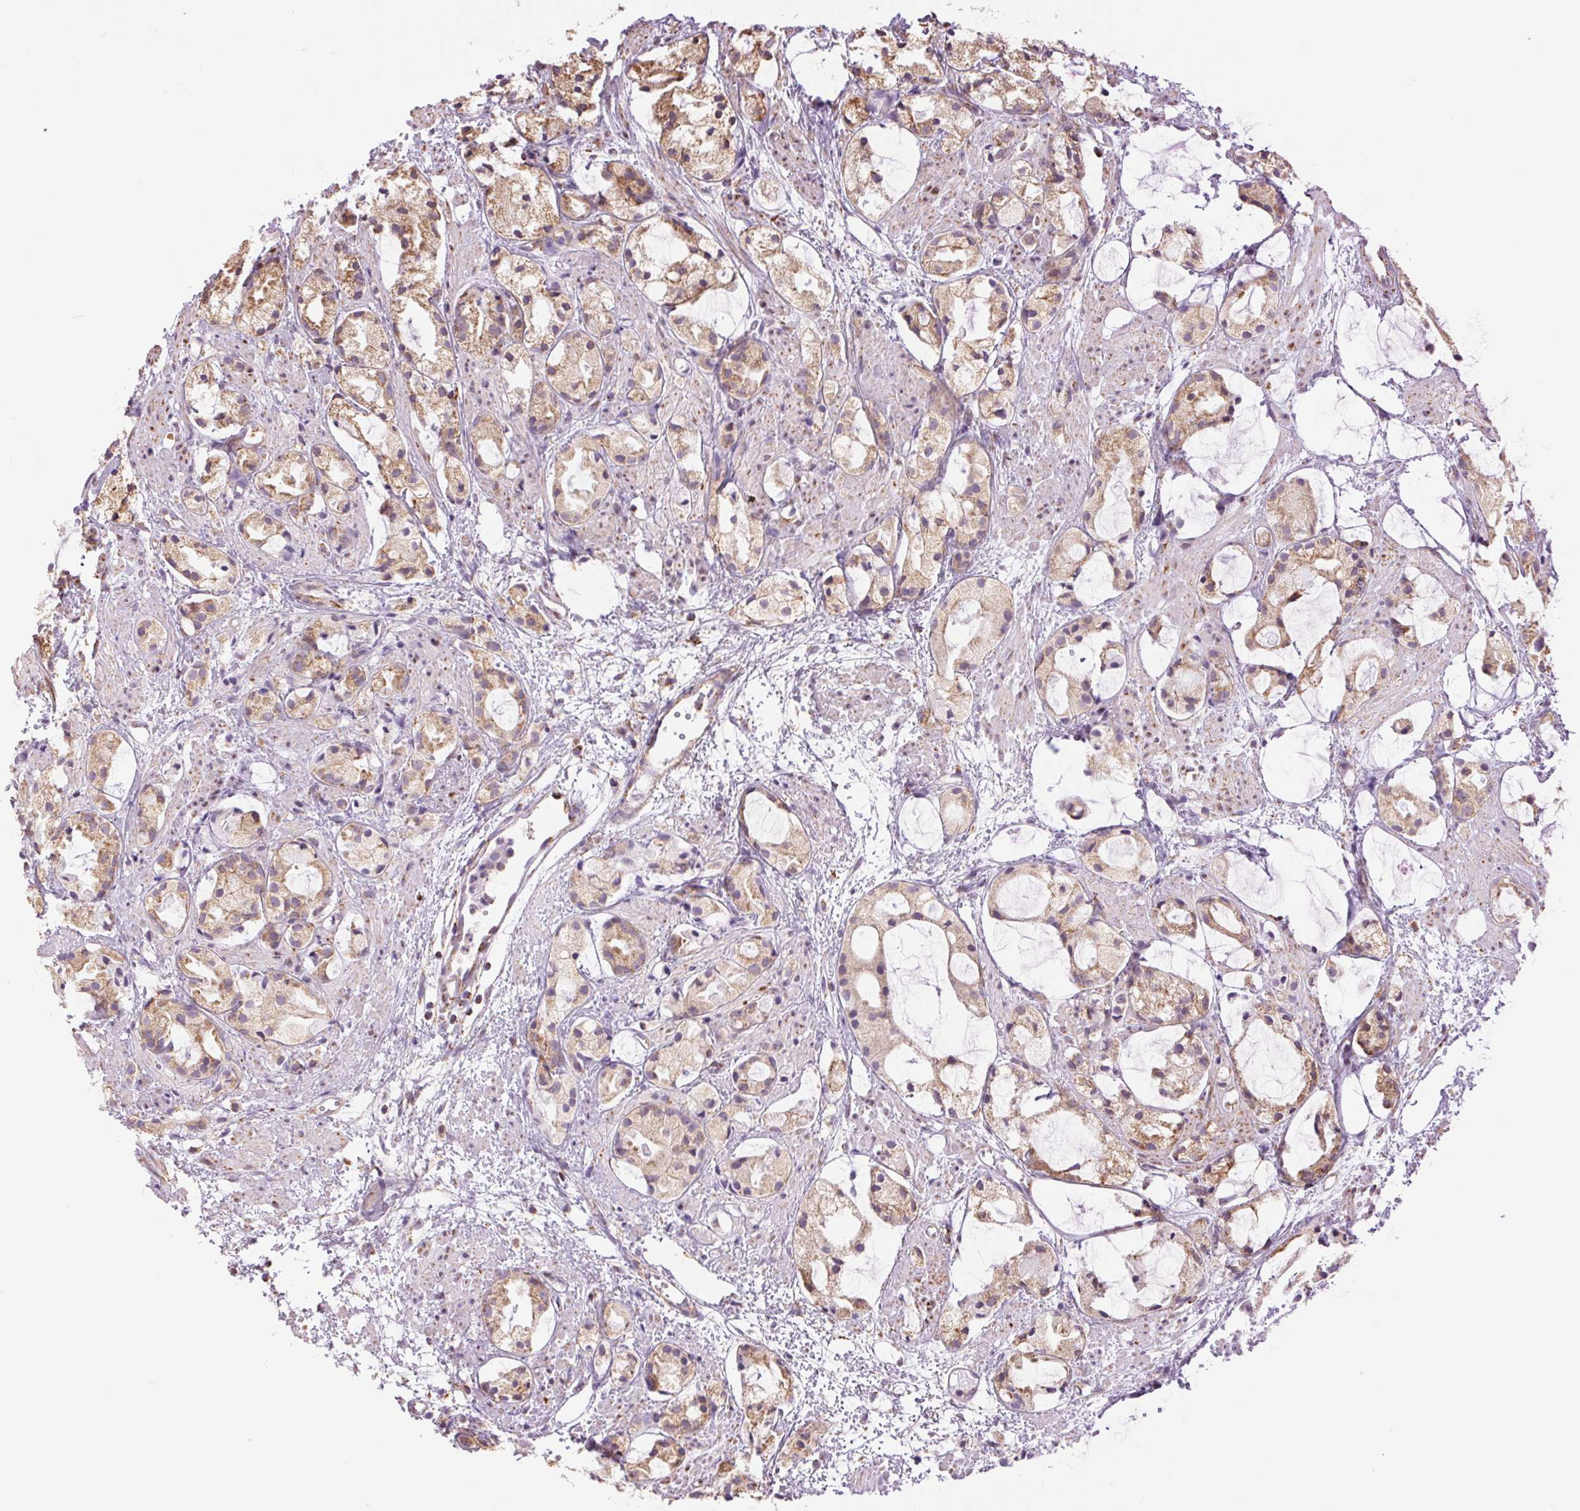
{"staining": {"intensity": "weak", "quantity": "25%-75%", "location": "cytoplasmic/membranous"}, "tissue": "prostate cancer", "cell_type": "Tumor cells", "image_type": "cancer", "snomed": [{"axis": "morphology", "description": "Adenocarcinoma, High grade"}, {"axis": "topography", "description": "Prostate"}], "caption": "Tumor cells display low levels of weak cytoplasmic/membranous expression in about 25%-75% of cells in human prostate cancer (high-grade adenocarcinoma). (DAB = brown stain, brightfield microscopy at high magnification).", "gene": "ATP5PB", "patient": {"sex": "male", "age": 85}}